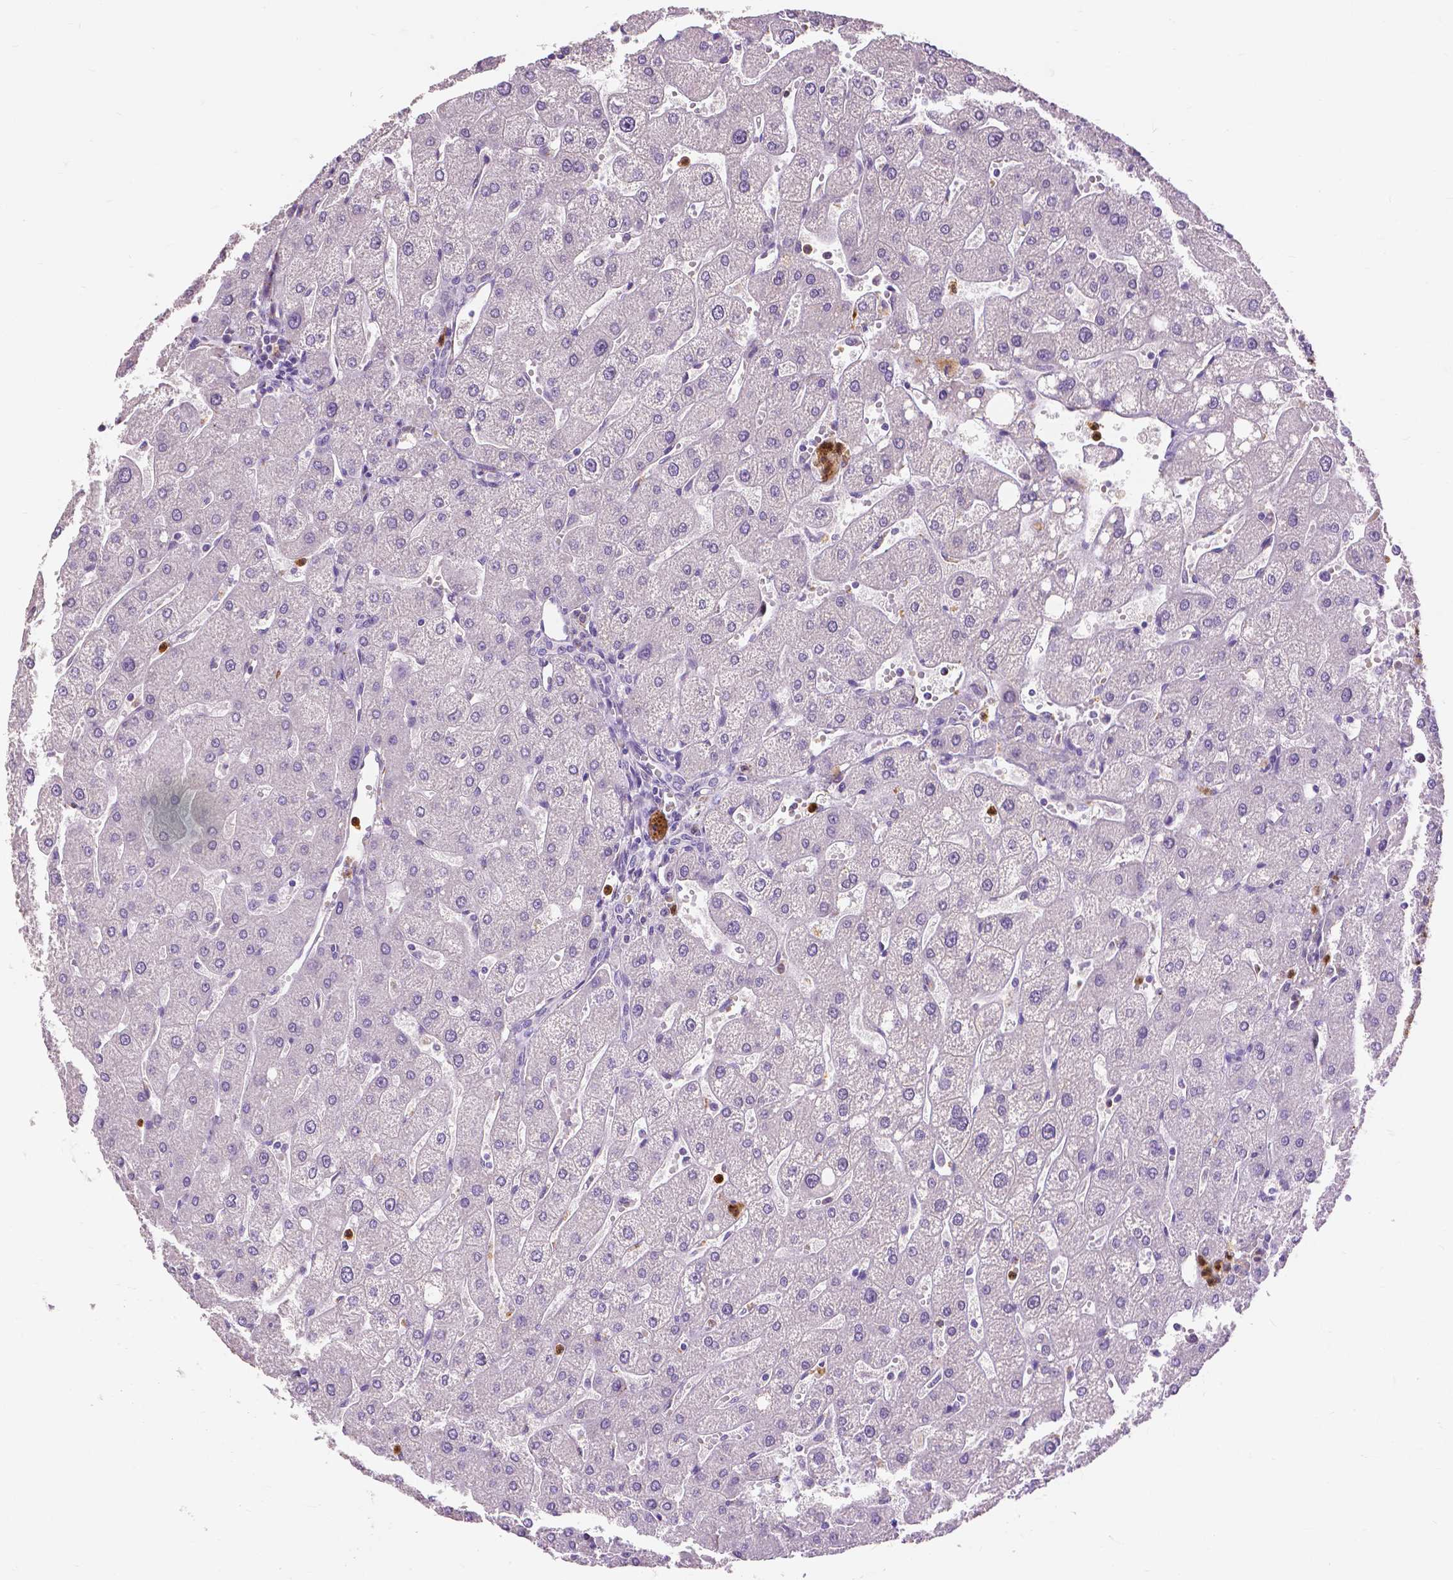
{"staining": {"intensity": "negative", "quantity": "none", "location": "none"}, "tissue": "liver", "cell_type": "Cholangiocytes", "image_type": "normal", "snomed": [{"axis": "morphology", "description": "Normal tissue, NOS"}, {"axis": "topography", "description": "Liver"}], "caption": "The micrograph demonstrates no staining of cholangiocytes in unremarkable liver.", "gene": "CXCR2", "patient": {"sex": "male", "age": 67}}